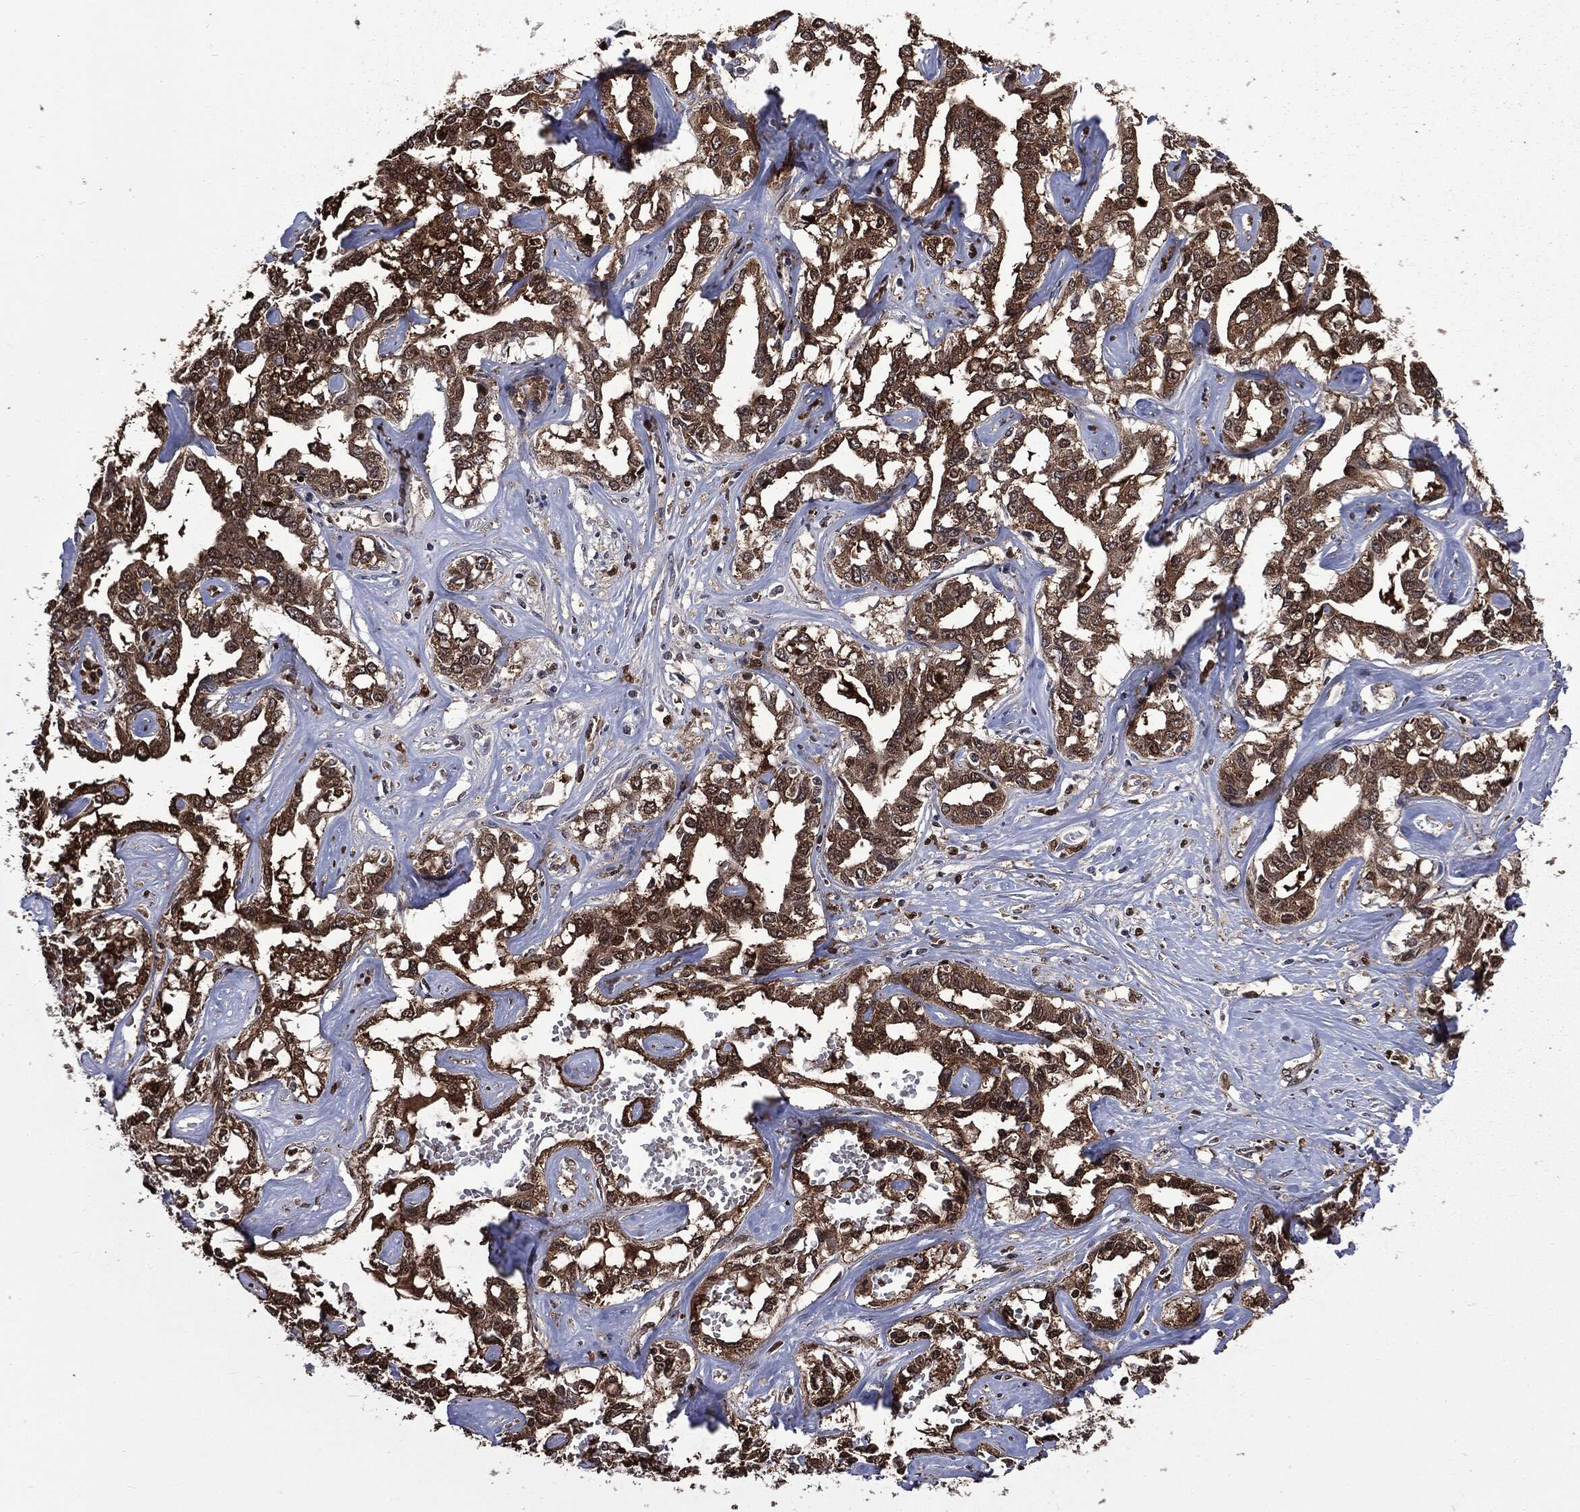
{"staining": {"intensity": "moderate", "quantity": ">75%", "location": "cytoplasmic/membranous"}, "tissue": "liver cancer", "cell_type": "Tumor cells", "image_type": "cancer", "snomed": [{"axis": "morphology", "description": "Cholangiocarcinoma"}, {"axis": "topography", "description": "Liver"}], "caption": "The image exhibits staining of liver cancer, revealing moderate cytoplasmic/membranous protein expression (brown color) within tumor cells. (DAB IHC, brown staining for protein, blue staining for nuclei).", "gene": "GPI", "patient": {"sex": "male", "age": 59}}